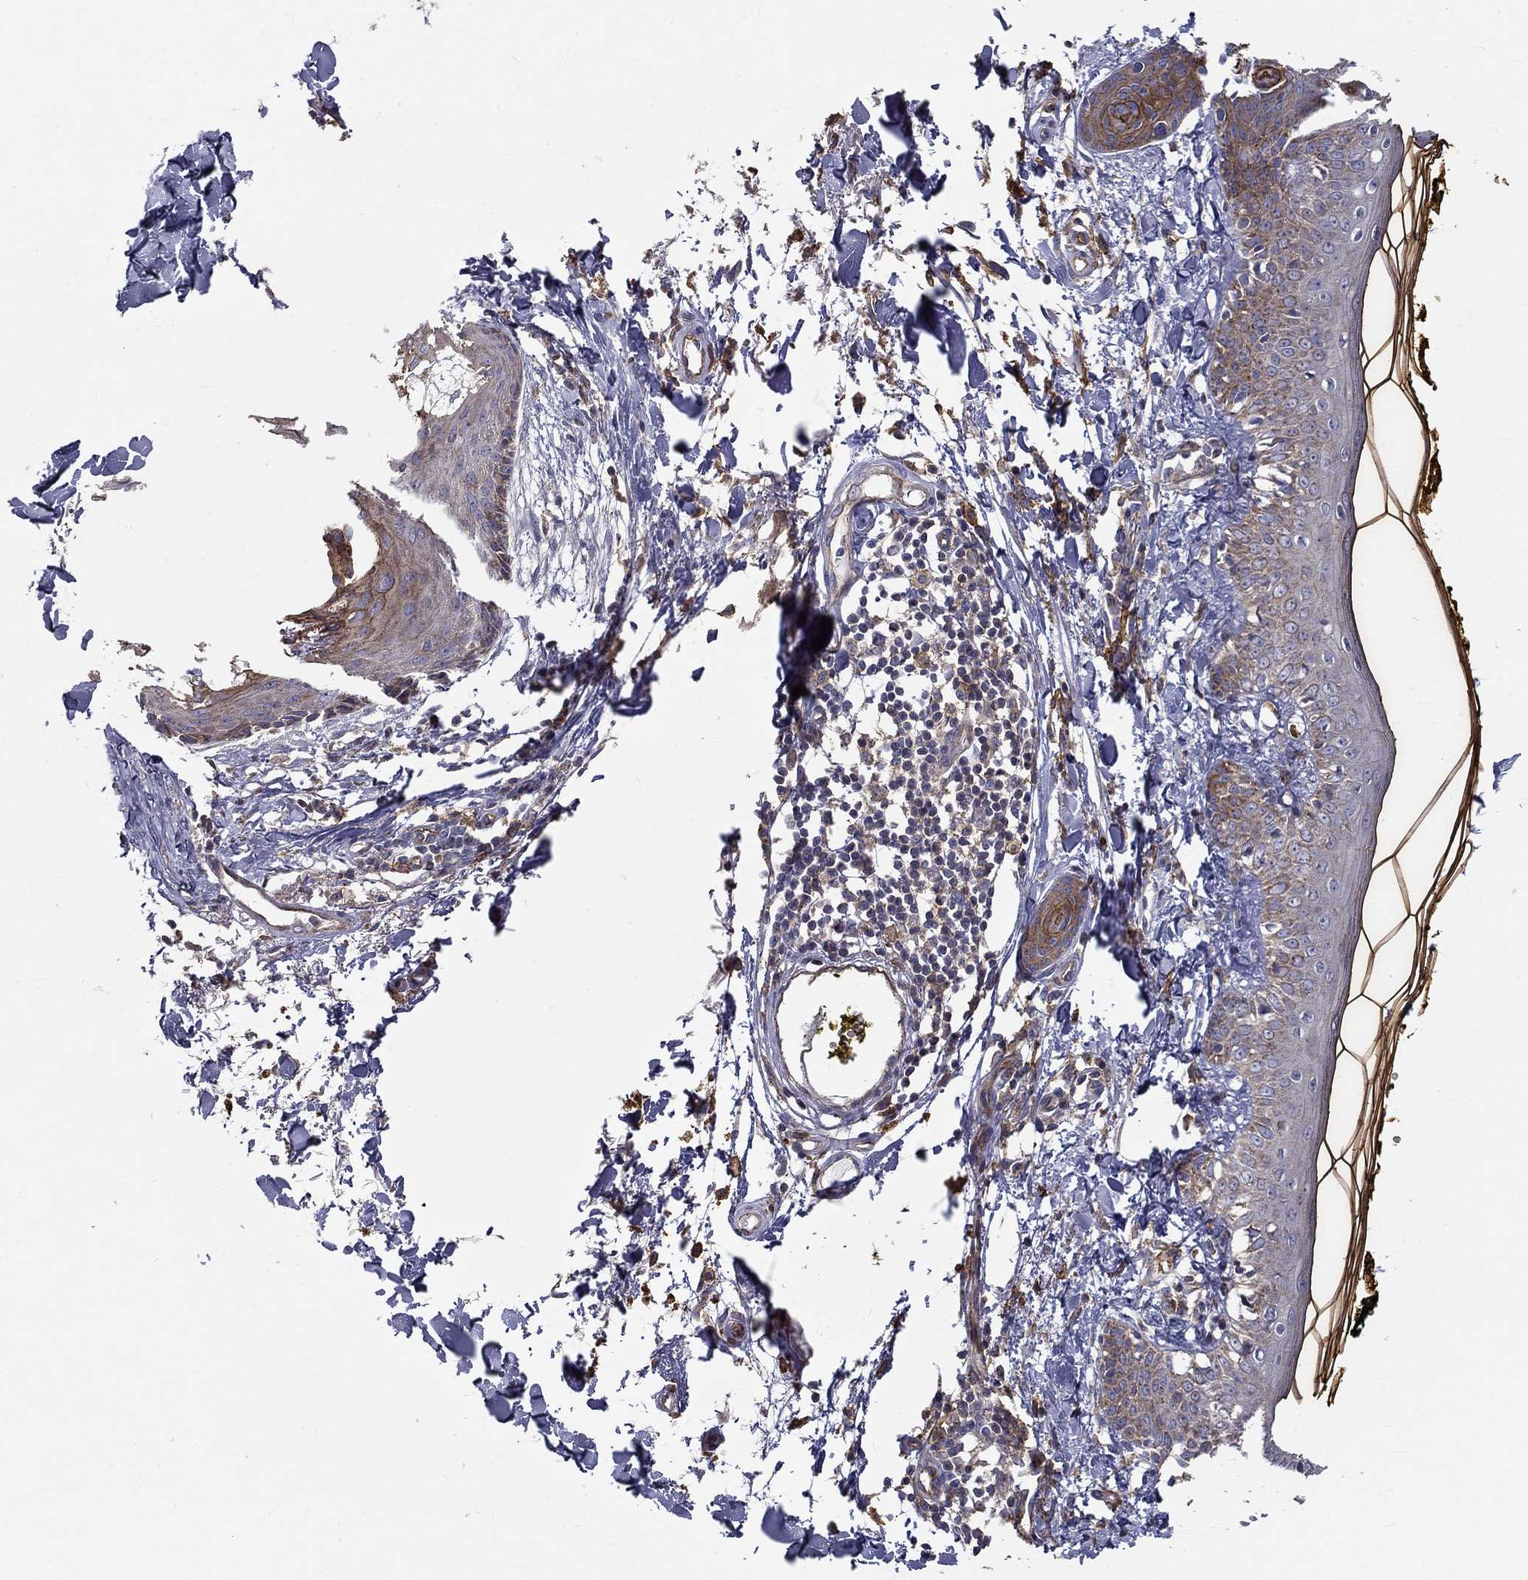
{"staining": {"intensity": "negative", "quantity": "none", "location": "none"}, "tissue": "skin", "cell_type": "Fibroblasts", "image_type": "normal", "snomed": [{"axis": "morphology", "description": "Normal tissue, NOS"}, {"axis": "topography", "description": "Skin"}], "caption": "IHC of normal skin demonstrates no expression in fibroblasts.", "gene": "ALDH4A1", "patient": {"sex": "male", "age": 76}}